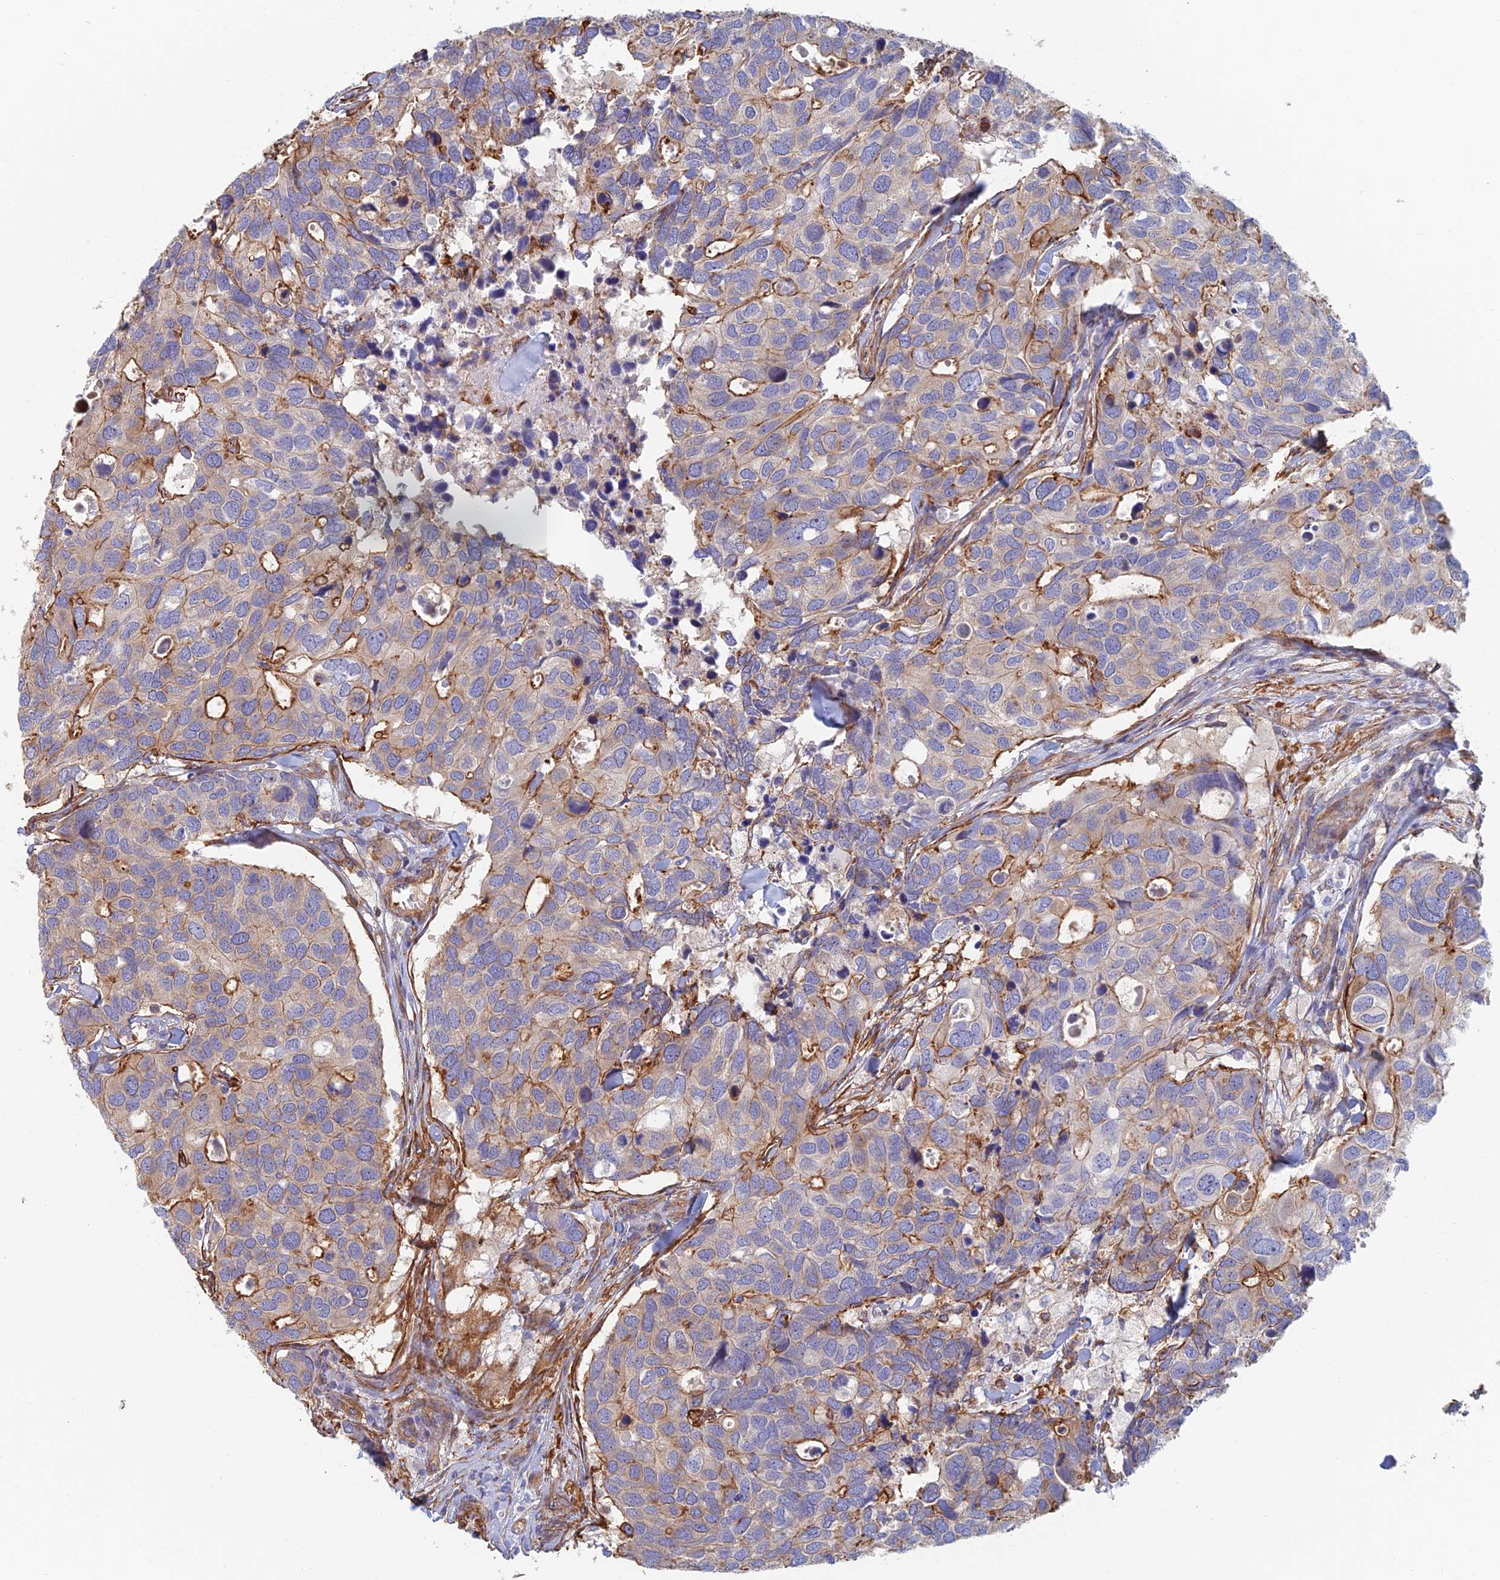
{"staining": {"intensity": "strong", "quantity": "<25%", "location": "cytoplasmic/membranous"}, "tissue": "breast cancer", "cell_type": "Tumor cells", "image_type": "cancer", "snomed": [{"axis": "morphology", "description": "Duct carcinoma"}, {"axis": "topography", "description": "Breast"}], "caption": "Human invasive ductal carcinoma (breast) stained for a protein (brown) shows strong cytoplasmic/membranous positive positivity in about <25% of tumor cells.", "gene": "PAK4", "patient": {"sex": "female", "age": 83}}